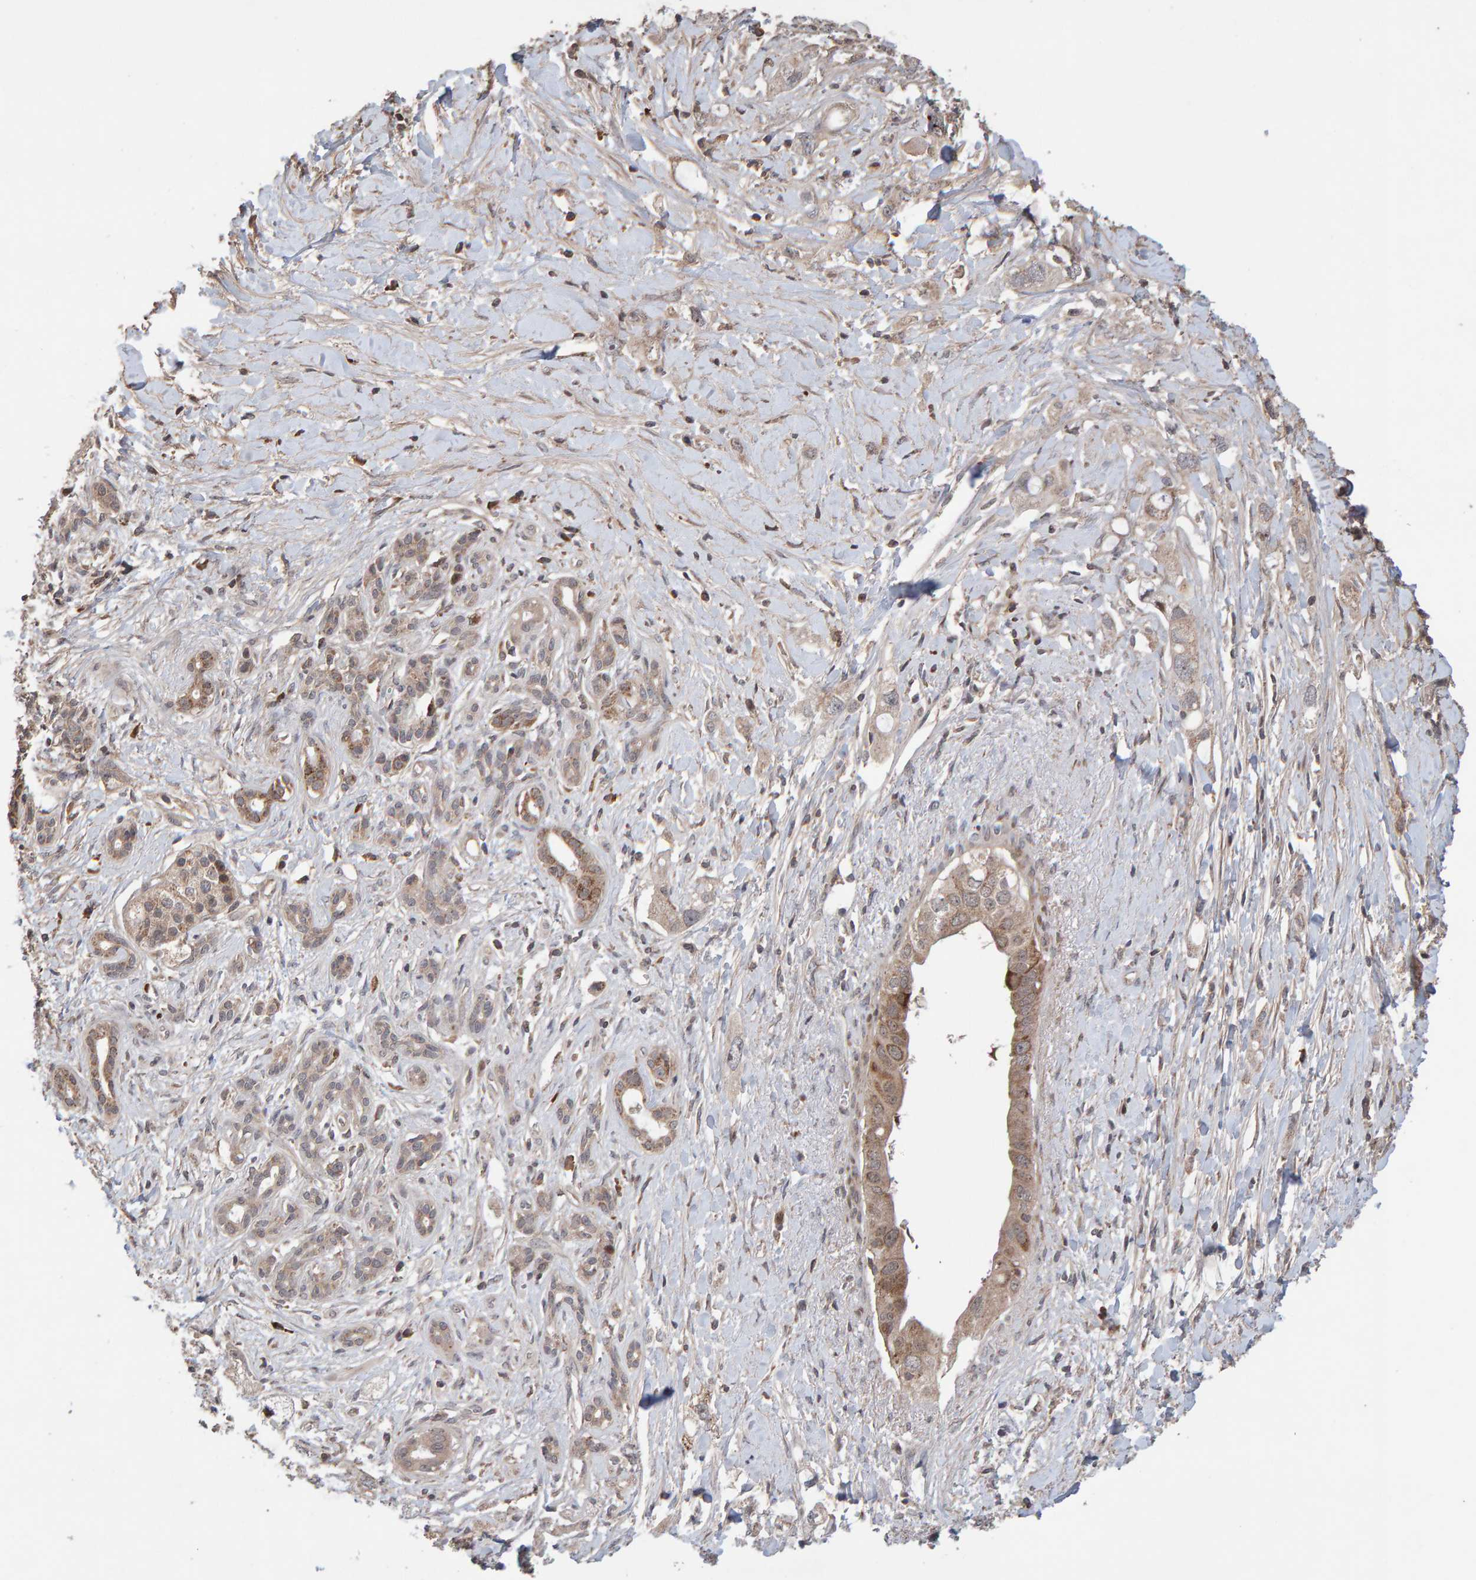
{"staining": {"intensity": "weak", "quantity": ">75%", "location": "cytoplasmic/membranous"}, "tissue": "pancreatic cancer", "cell_type": "Tumor cells", "image_type": "cancer", "snomed": [{"axis": "morphology", "description": "Adenocarcinoma, NOS"}, {"axis": "topography", "description": "Pancreas"}], "caption": "Immunohistochemistry (IHC) of human pancreatic cancer reveals low levels of weak cytoplasmic/membranous expression in about >75% of tumor cells.", "gene": "PECR", "patient": {"sex": "female", "age": 56}}